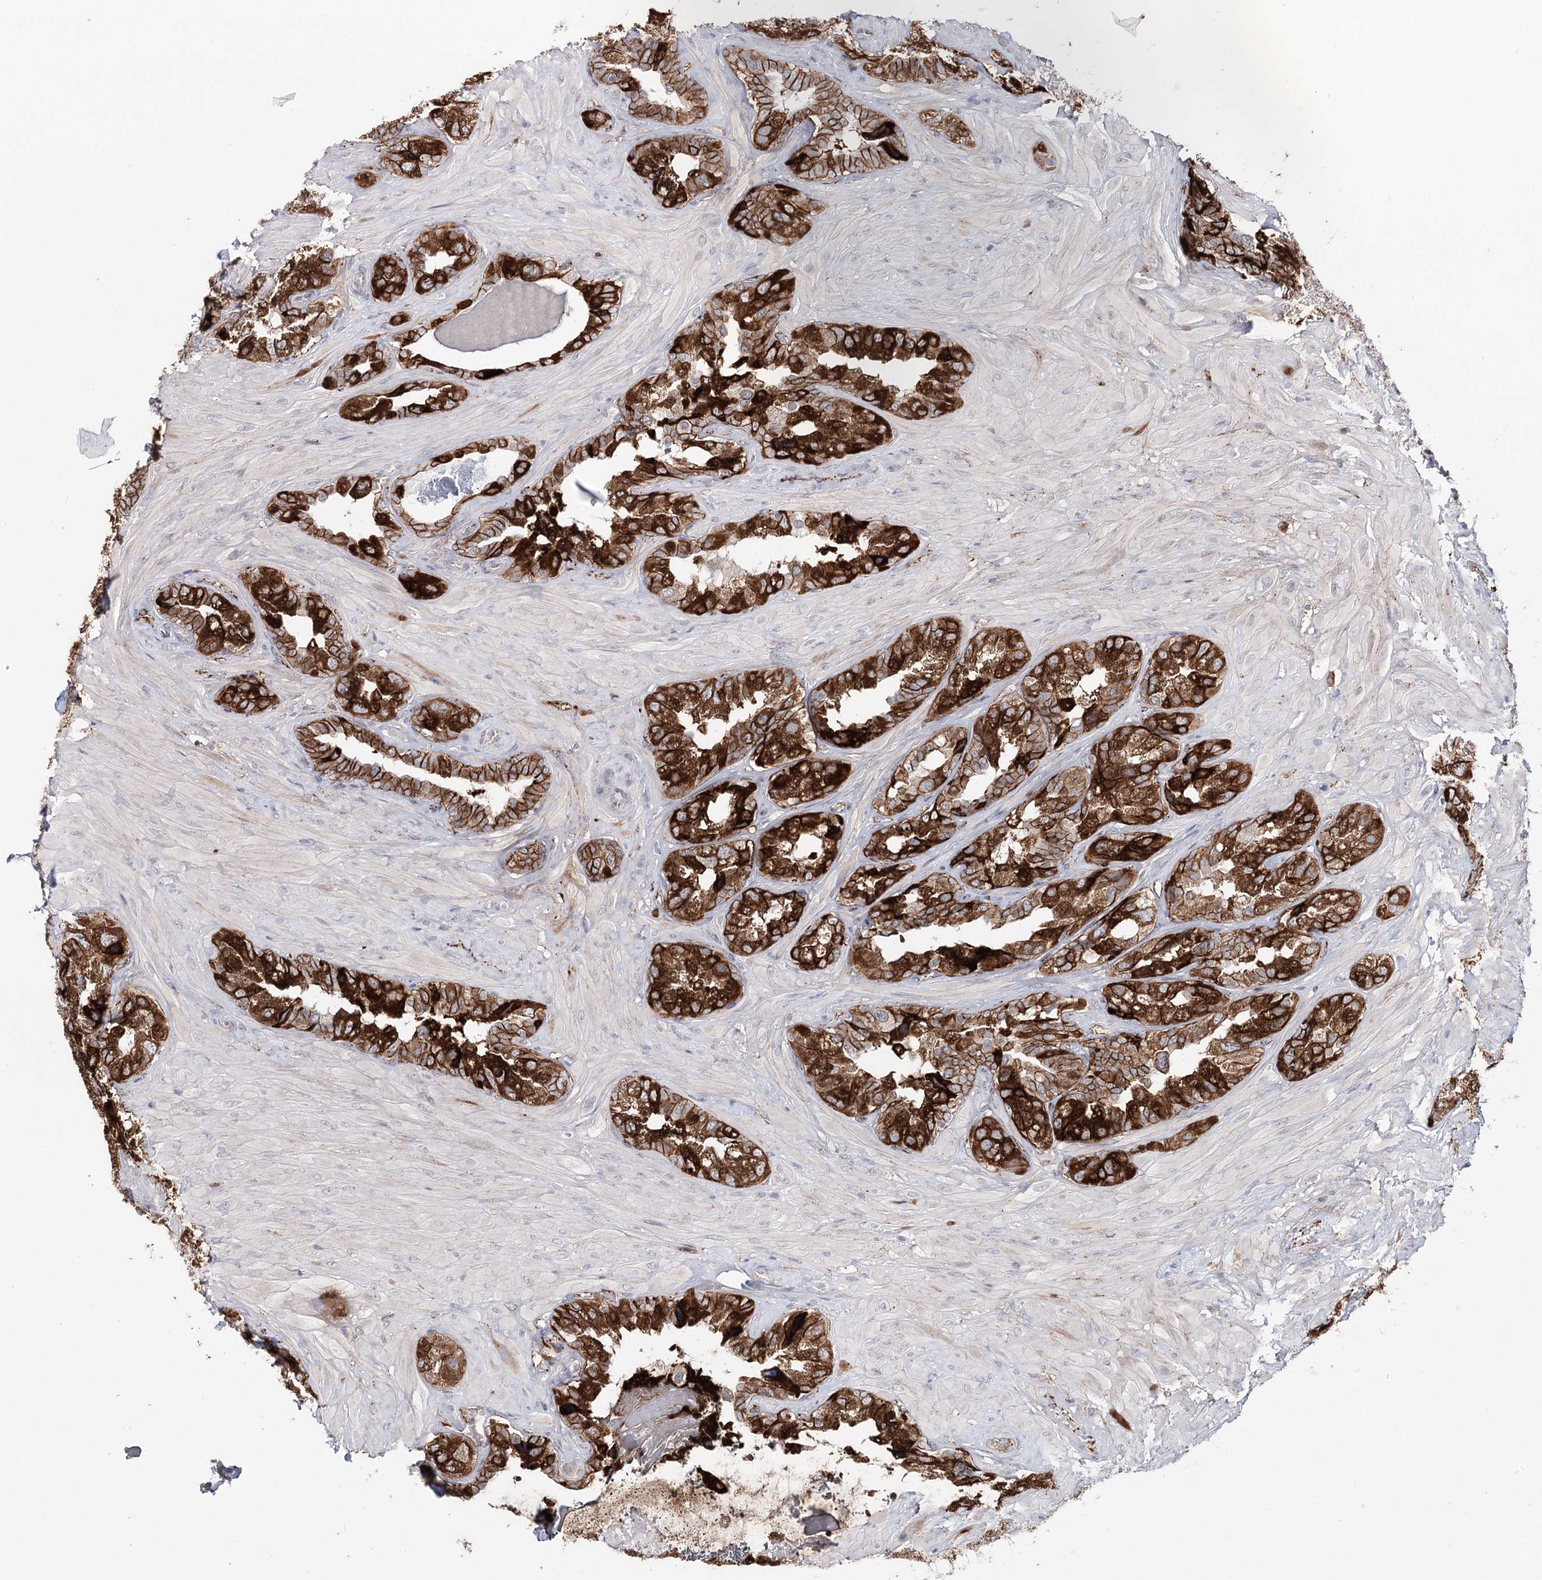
{"staining": {"intensity": "strong", "quantity": ">75%", "location": "cytoplasmic/membranous"}, "tissue": "seminal vesicle", "cell_type": "Glandular cells", "image_type": "normal", "snomed": [{"axis": "morphology", "description": "Normal tissue, NOS"}, {"axis": "topography", "description": "Seminal veicle"}, {"axis": "topography", "description": "Peripheral nerve tissue"}], "caption": "Seminal vesicle stained with DAB immunohistochemistry reveals high levels of strong cytoplasmic/membranous expression in approximately >75% of glandular cells.", "gene": "PKP4", "patient": {"sex": "male", "age": 67}}